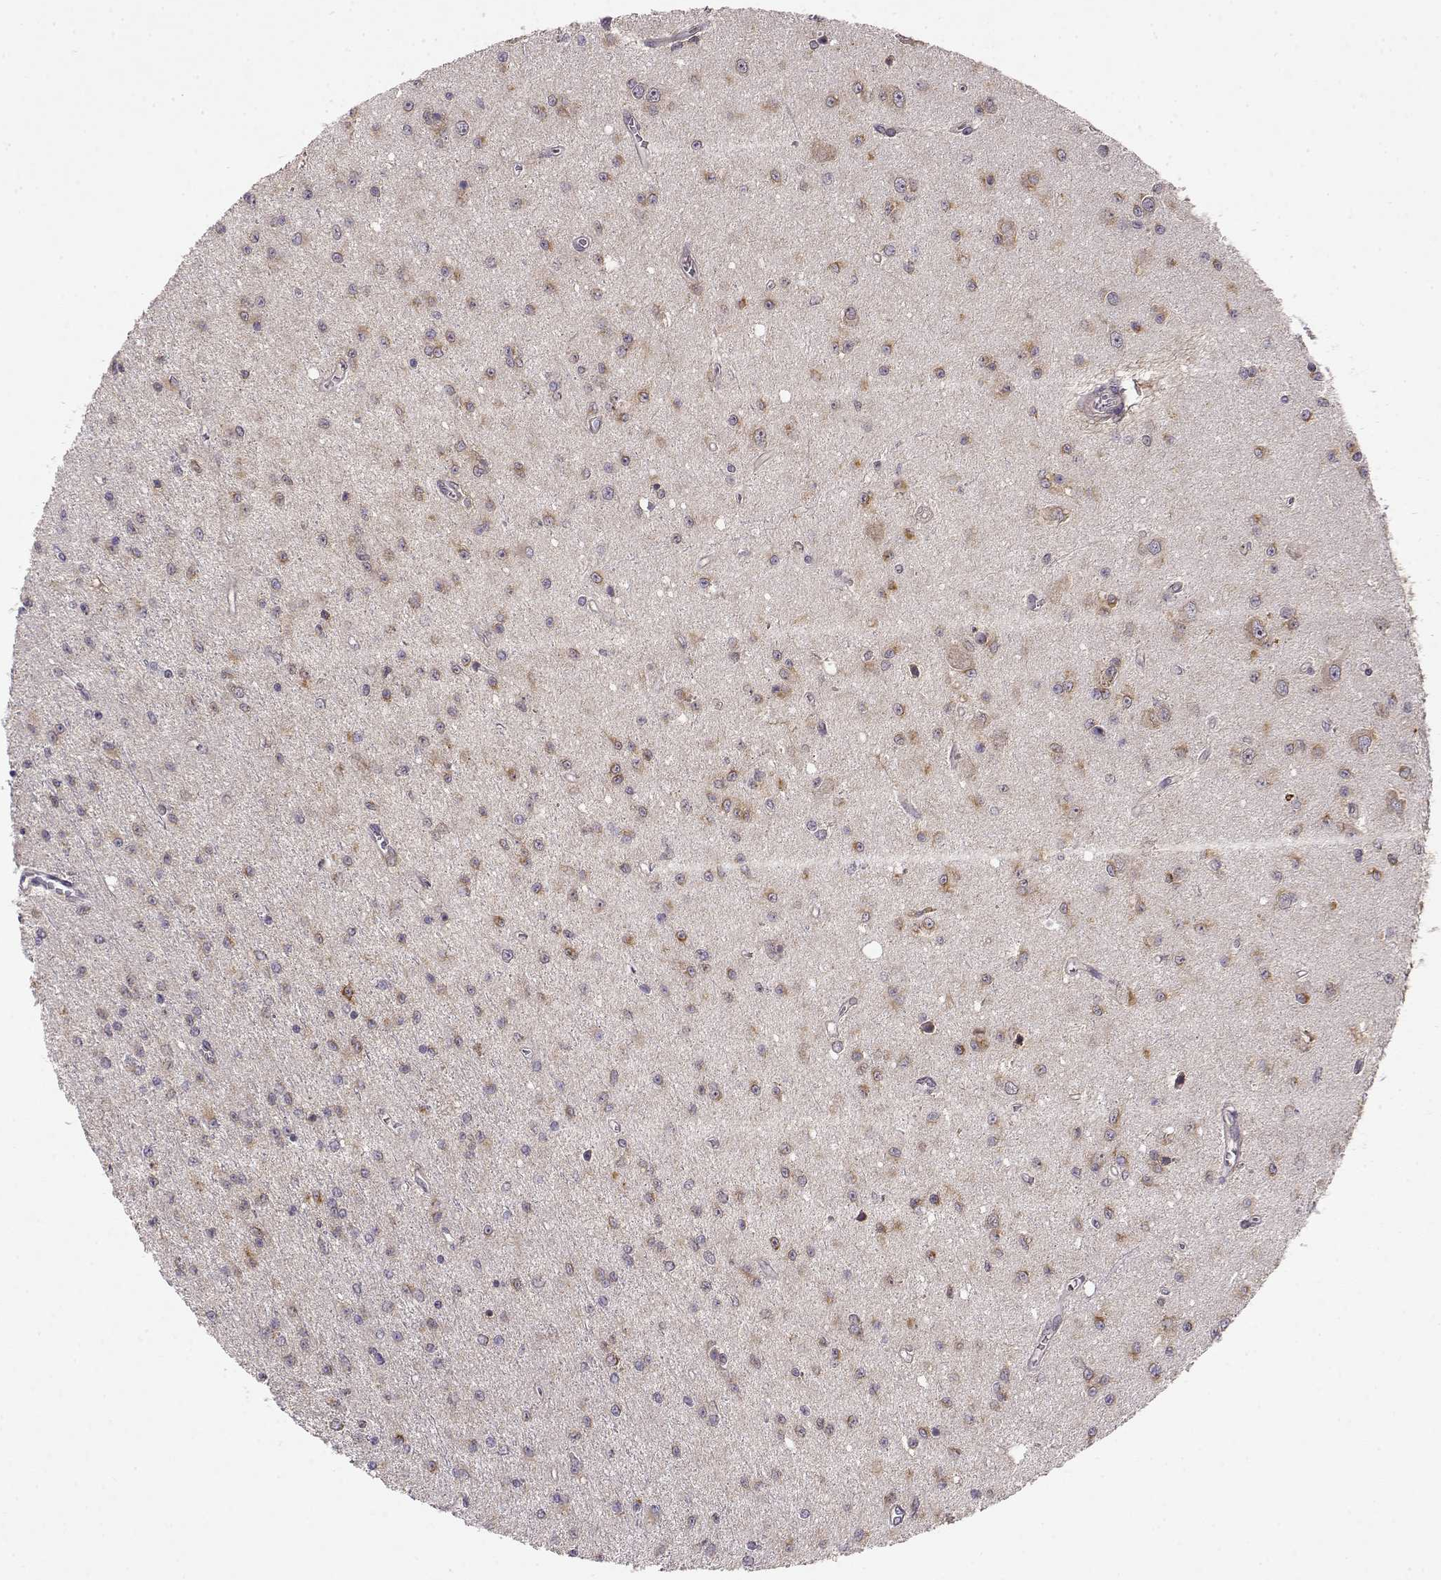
{"staining": {"intensity": "negative", "quantity": "none", "location": "none"}, "tissue": "glioma", "cell_type": "Tumor cells", "image_type": "cancer", "snomed": [{"axis": "morphology", "description": "Glioma, malignant, Low grade"}, {"axis": "topography", "description": "Brain"}], "caption": "Immunohistochemistry (IHC) histopathology image of neoplastic tissue: malignant glioma (low-grade) stained with DAB (3,3'-diaminobenzidine) exhibits no significant protein positivity in tumor cells. (DAB (3,3'-diaminobenzidine) immunohistochemistry (IHC), high magnification).", "gene": "ERGIC2", "patient": {"sex": "female", "age": 45}}